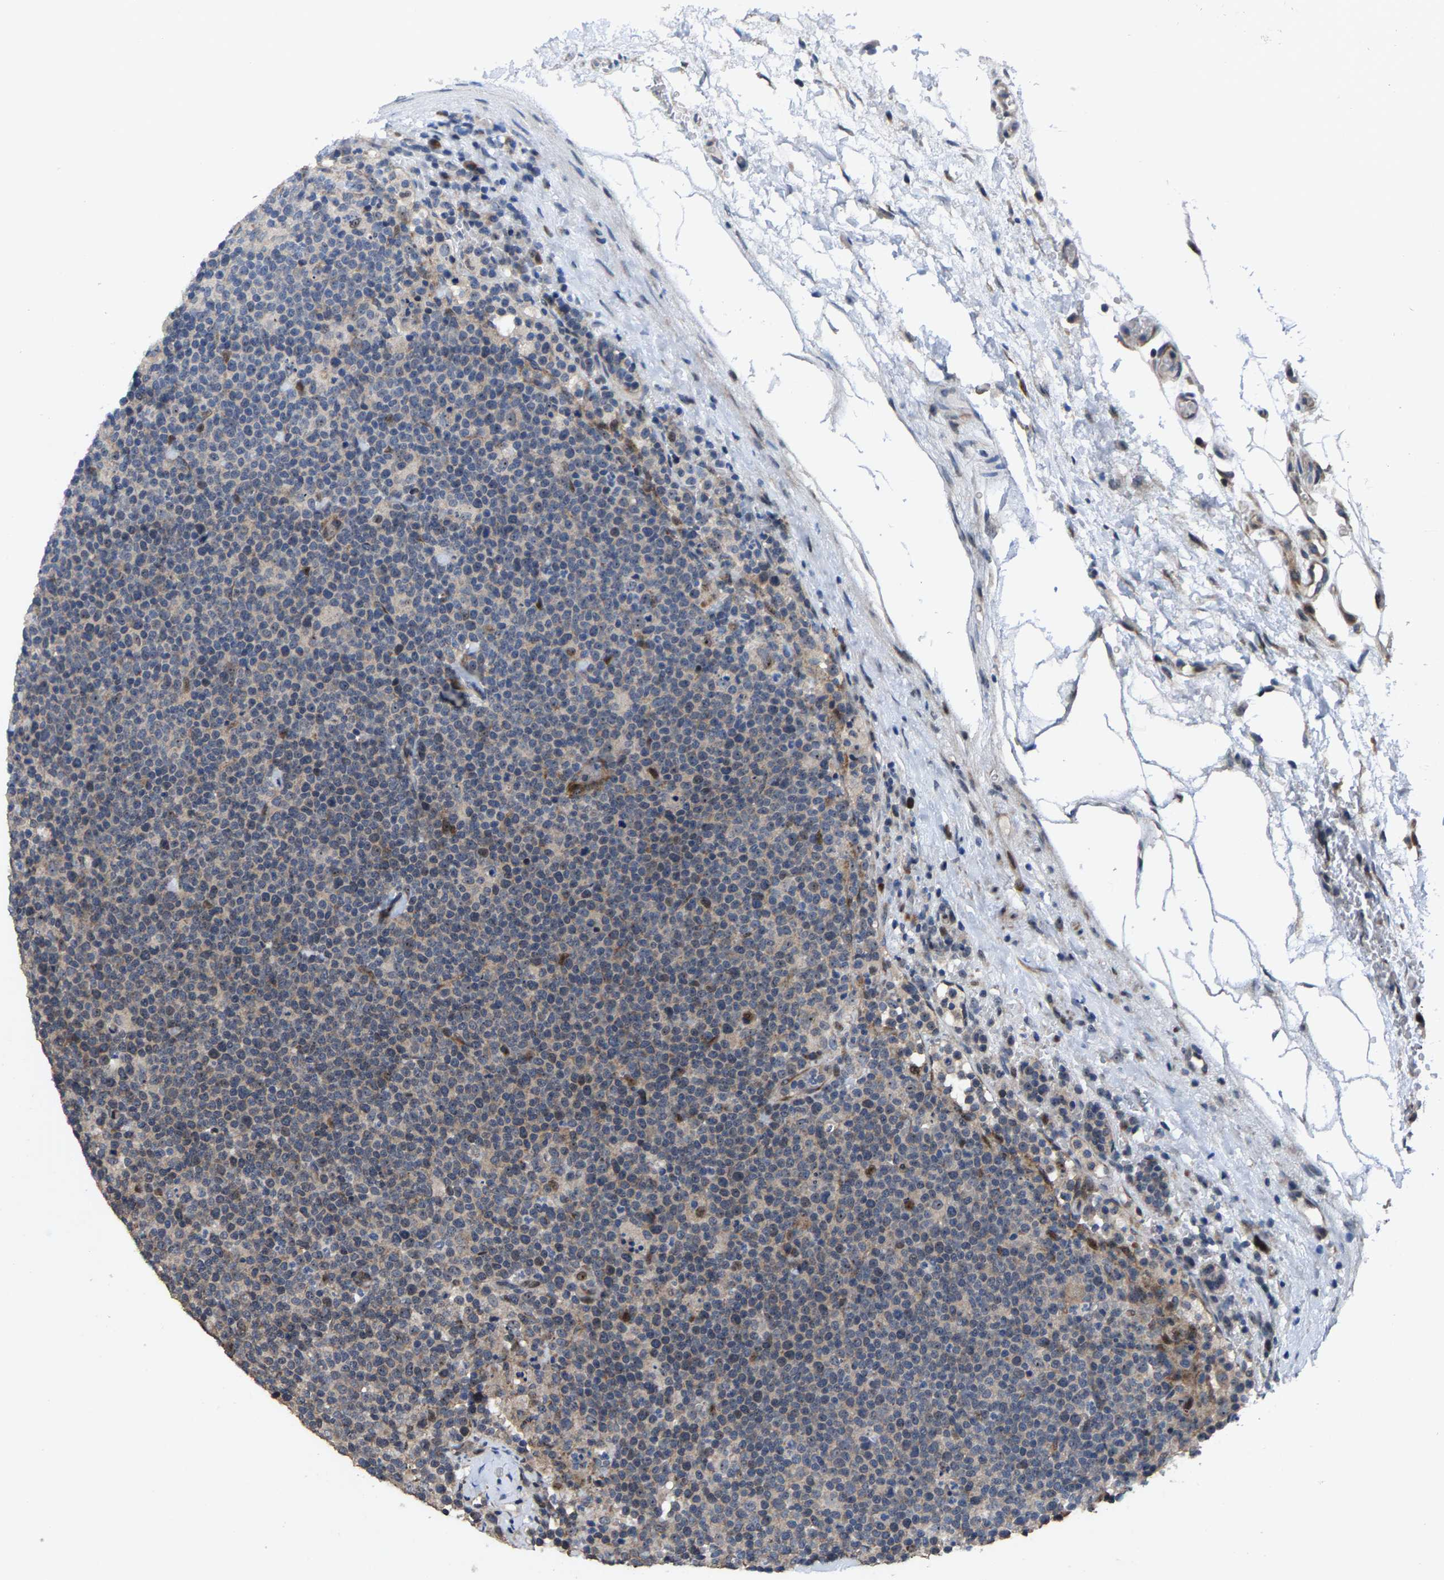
{"staining": {"intensity": "negative", "quantity": "none", "location": "none"}, "tissue": "lymphoma", "cell_type": "Tumor cells", "image_type": "cancer", "snomed": [{"axis": "morphology", "description": "Malignant lymphoma, non-Hodgkin's type, High grade"}, {"axis": "topography", "description": "Lymph node"}], "caption": "Protein analysis of lymphoma demonstrates no significant expression in tumor cells. (Stains: DAB immunohistochemistry with hematoxylin counter stain, Microscopy: brightfield microscopy at high magnification).", "gene": "HAUS6", "patient": {"sex": "male", "age": 61}}